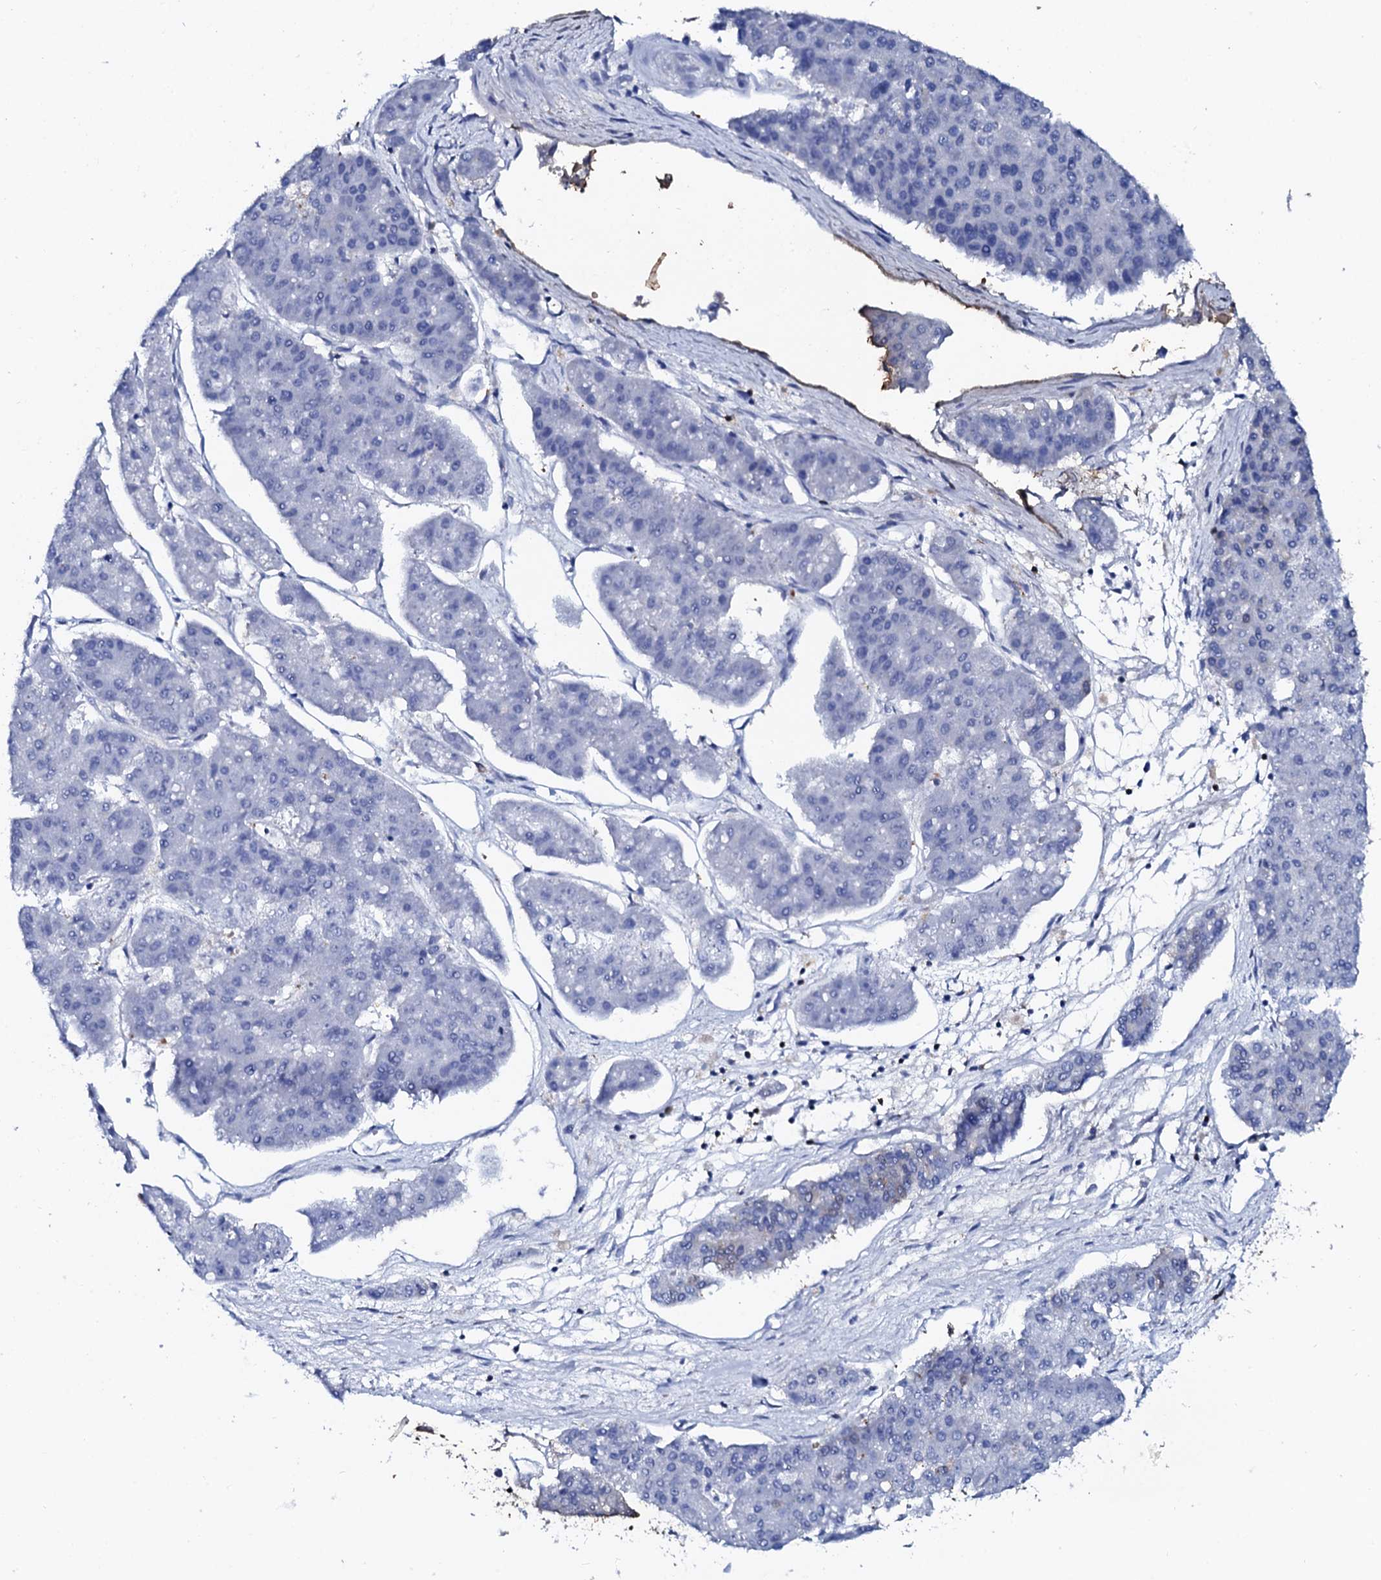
{"staining": {"intensity": "strong", "quantity": "<25%", "location": "cytoplasmic/membranous"}, "tissue": "pancreatic cancer", "cell_type": "Tumor cells", "image_type": "cancer", "snomed": [{"axis": "morphology", "description": "Adenocarcinoma, NOS"}, {"axis": "topography", "description": "Pancreas"}], "caption": "Brown immunohistochemical staining in pancreatic cancer shows strong cytoplasmic/membranous expression in approximately <25% of tumor cells.", "gene": "GLB1L3", "patient": {"sex": "male", "age": 50}}